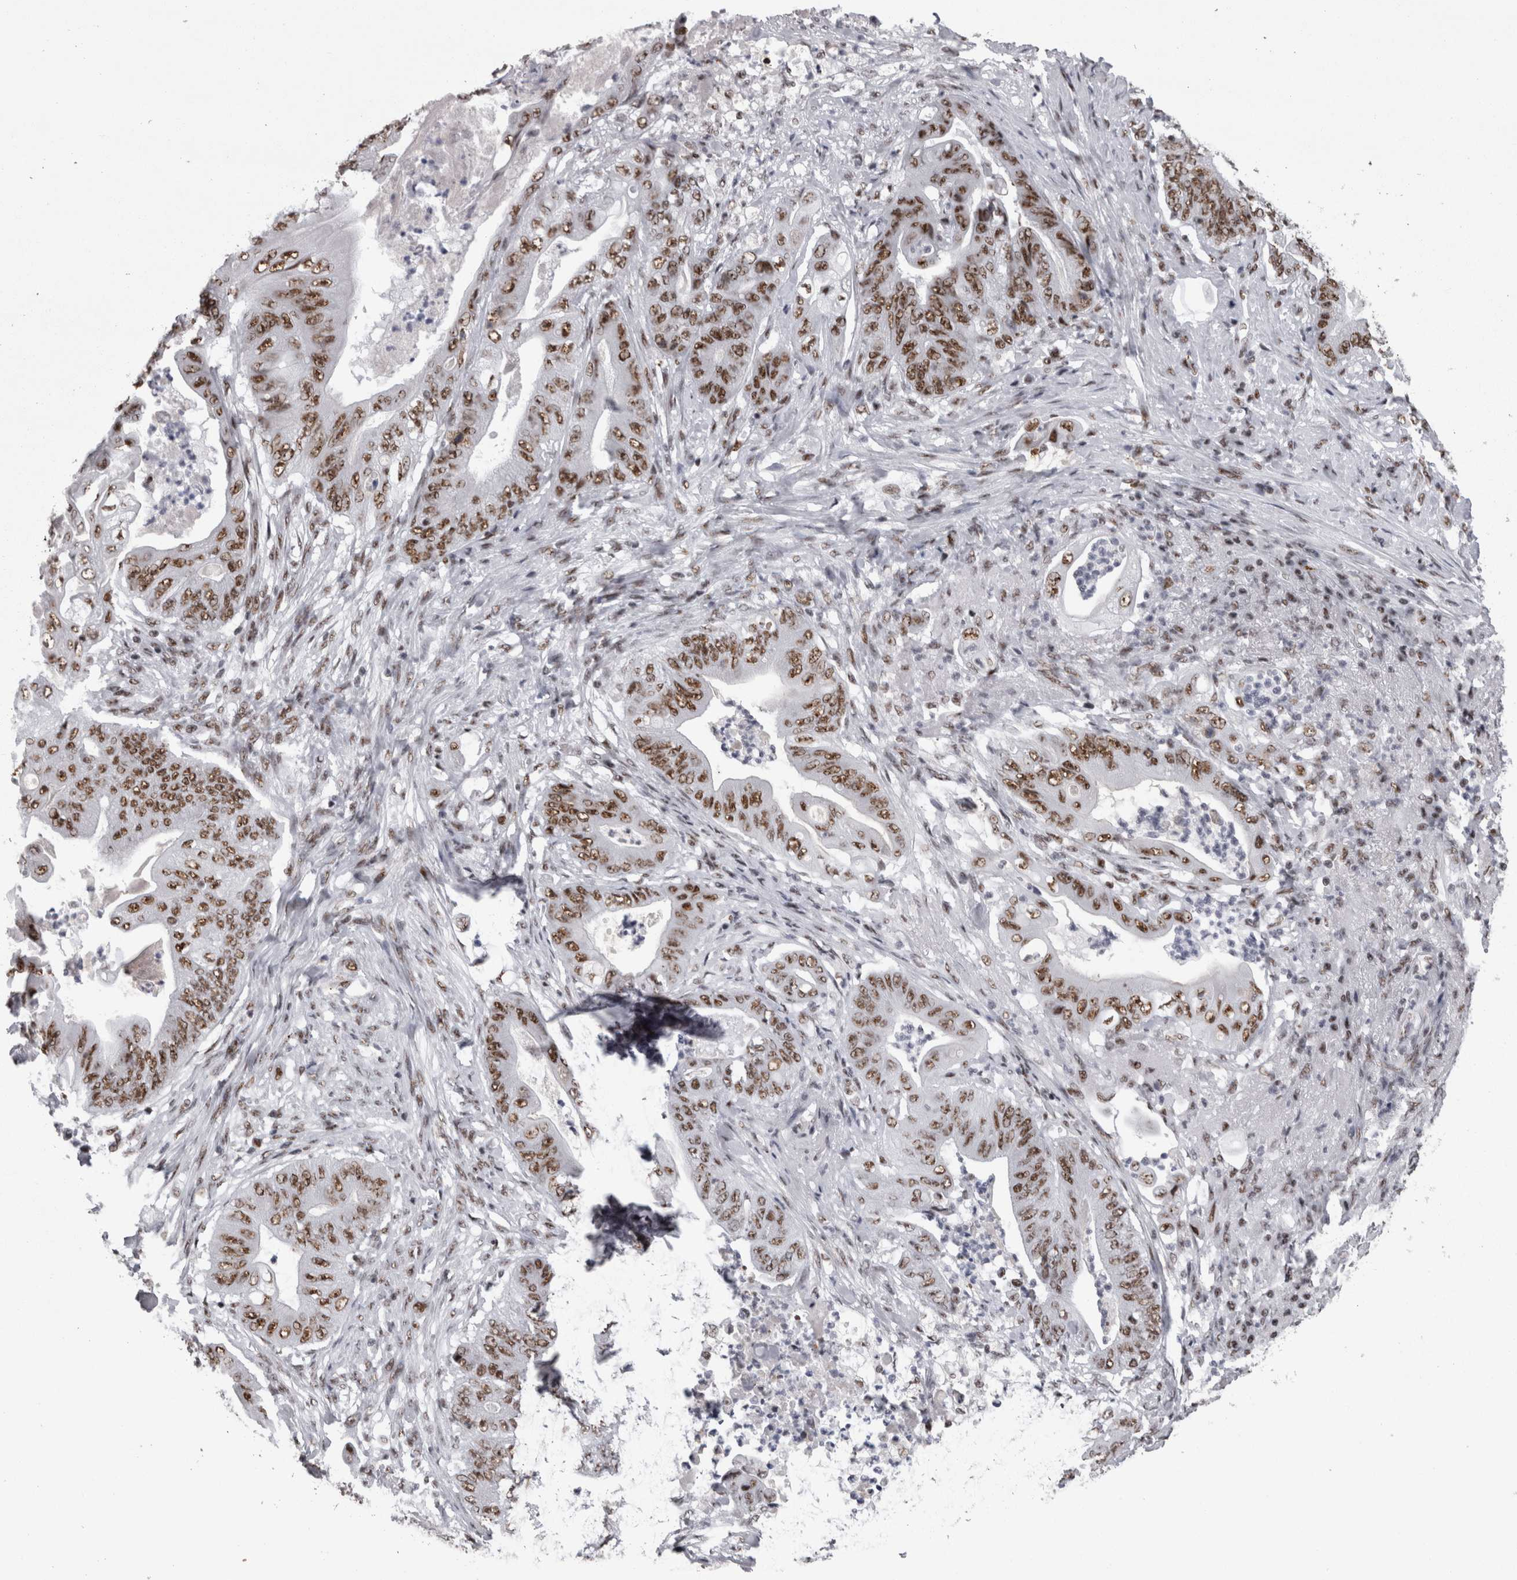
{"staining": {"intensity": "moderate", "quantity": ">75%", "location": "nuclear"}, "tissue": "stomach cancer", "cell_type": "Tumor cells", "image_type": "cancer", "snomed": [{"axis": "morphology", "description": "Adenocarcinoma, NOS"}, {"axis": "topography", "description": "Stomach"}], "caption": "Immunohistochemical staining of human stomach cancer reveals medium levels of moderate nuclear staining in approximately >75% of tumor cells.", "gene": "SNRNP40", "patient": {"sex": "female", "age": 73}}